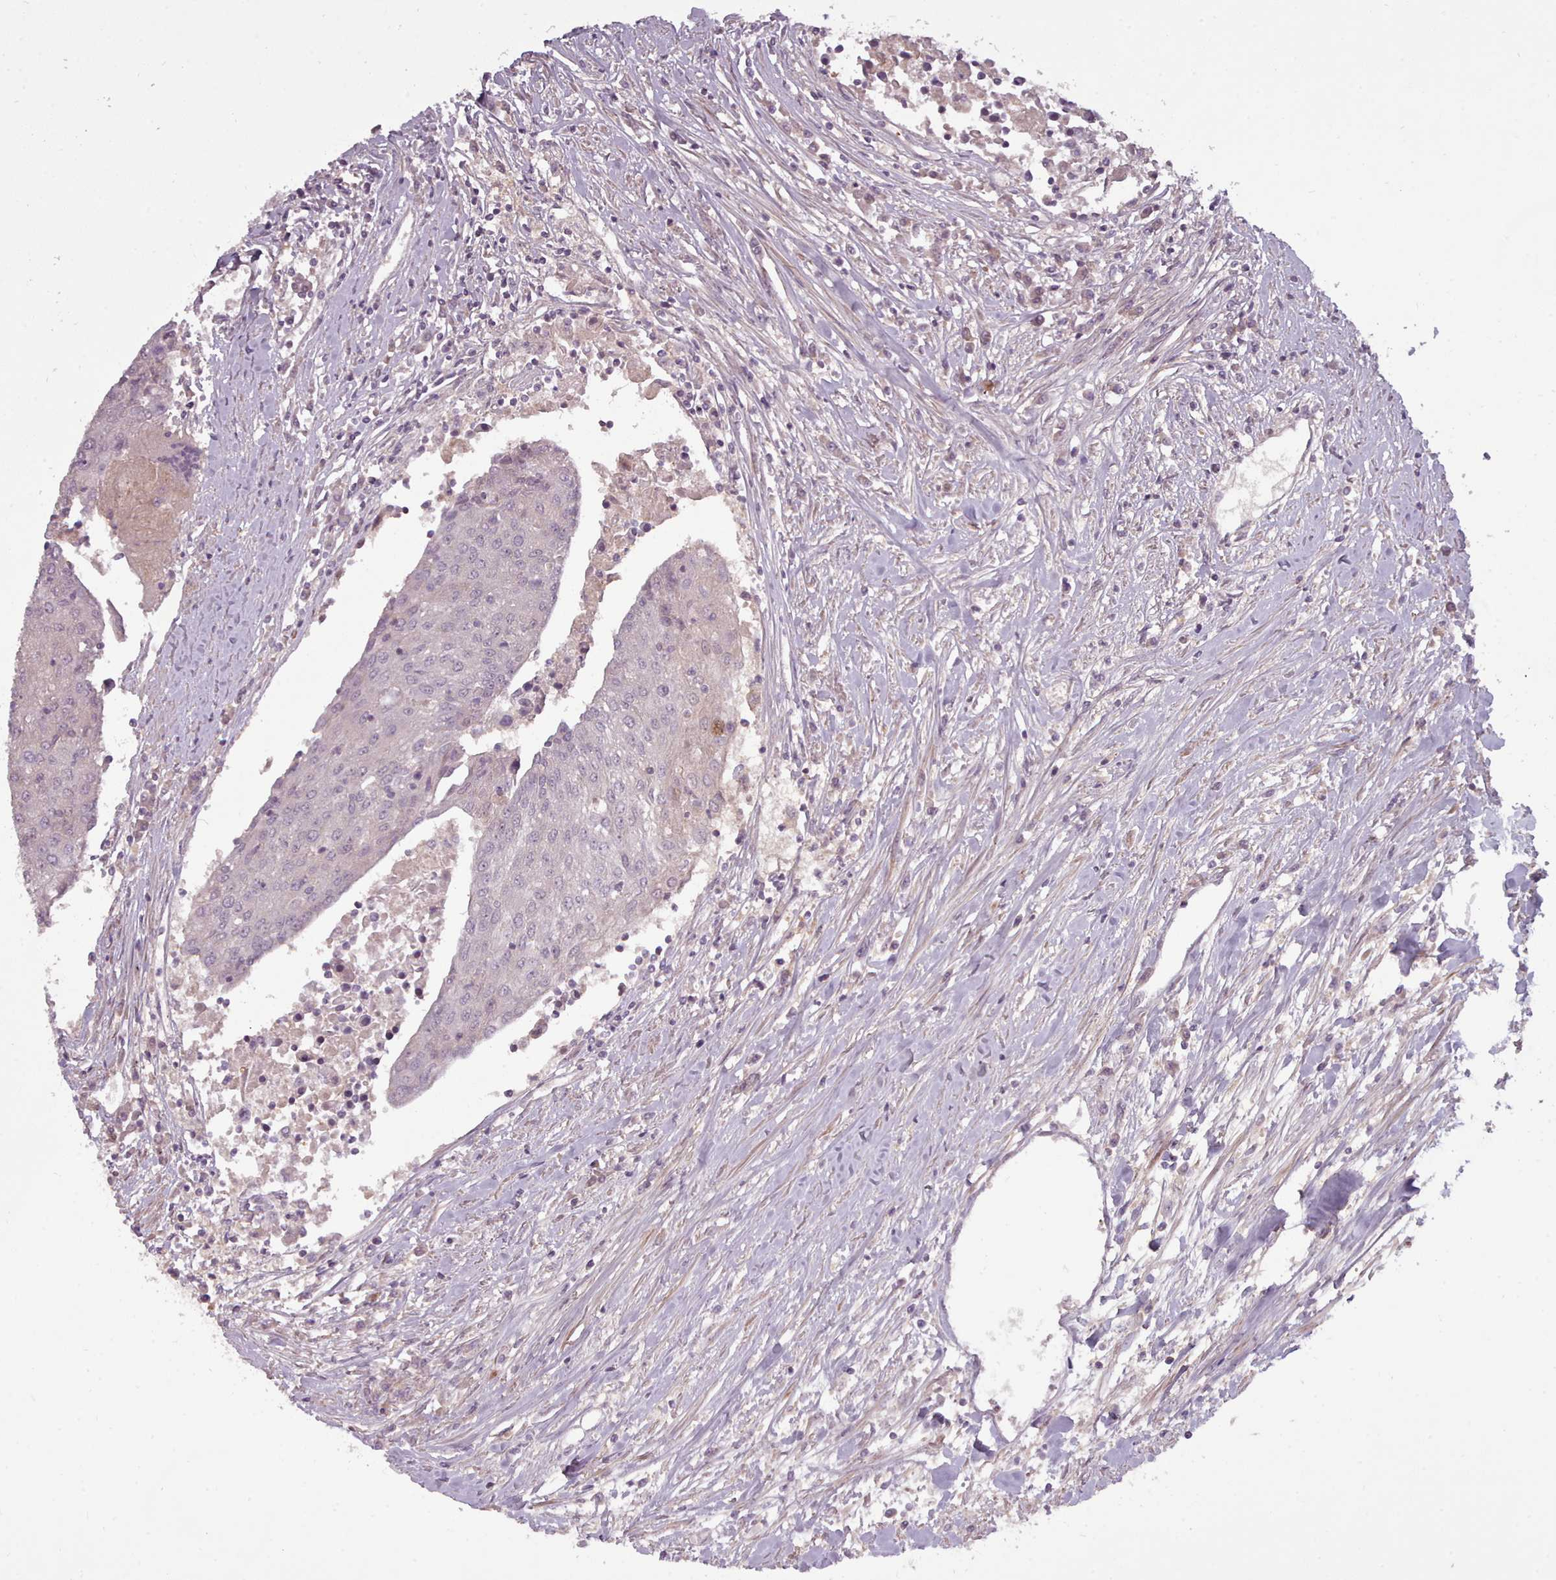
{"staining": {"intensity": "negative", "quantity": "none", "location": "none"}, "tissue": "urothelial cancer", "cell_type": "Tumor cells", "image_type": "cancer", "snomed": [{"axis": "morphology", "description": "Urothelial carcinoma, High grade"}, {"axis": "topography", "description": "Urinary bladder"}], "caption": "The histopathology image exhibits no staining of tumor cells in urothelial carcinoma (high-grade).", "gene": "LEFTY2", "patient": {"sex": "female", "age": 85}}